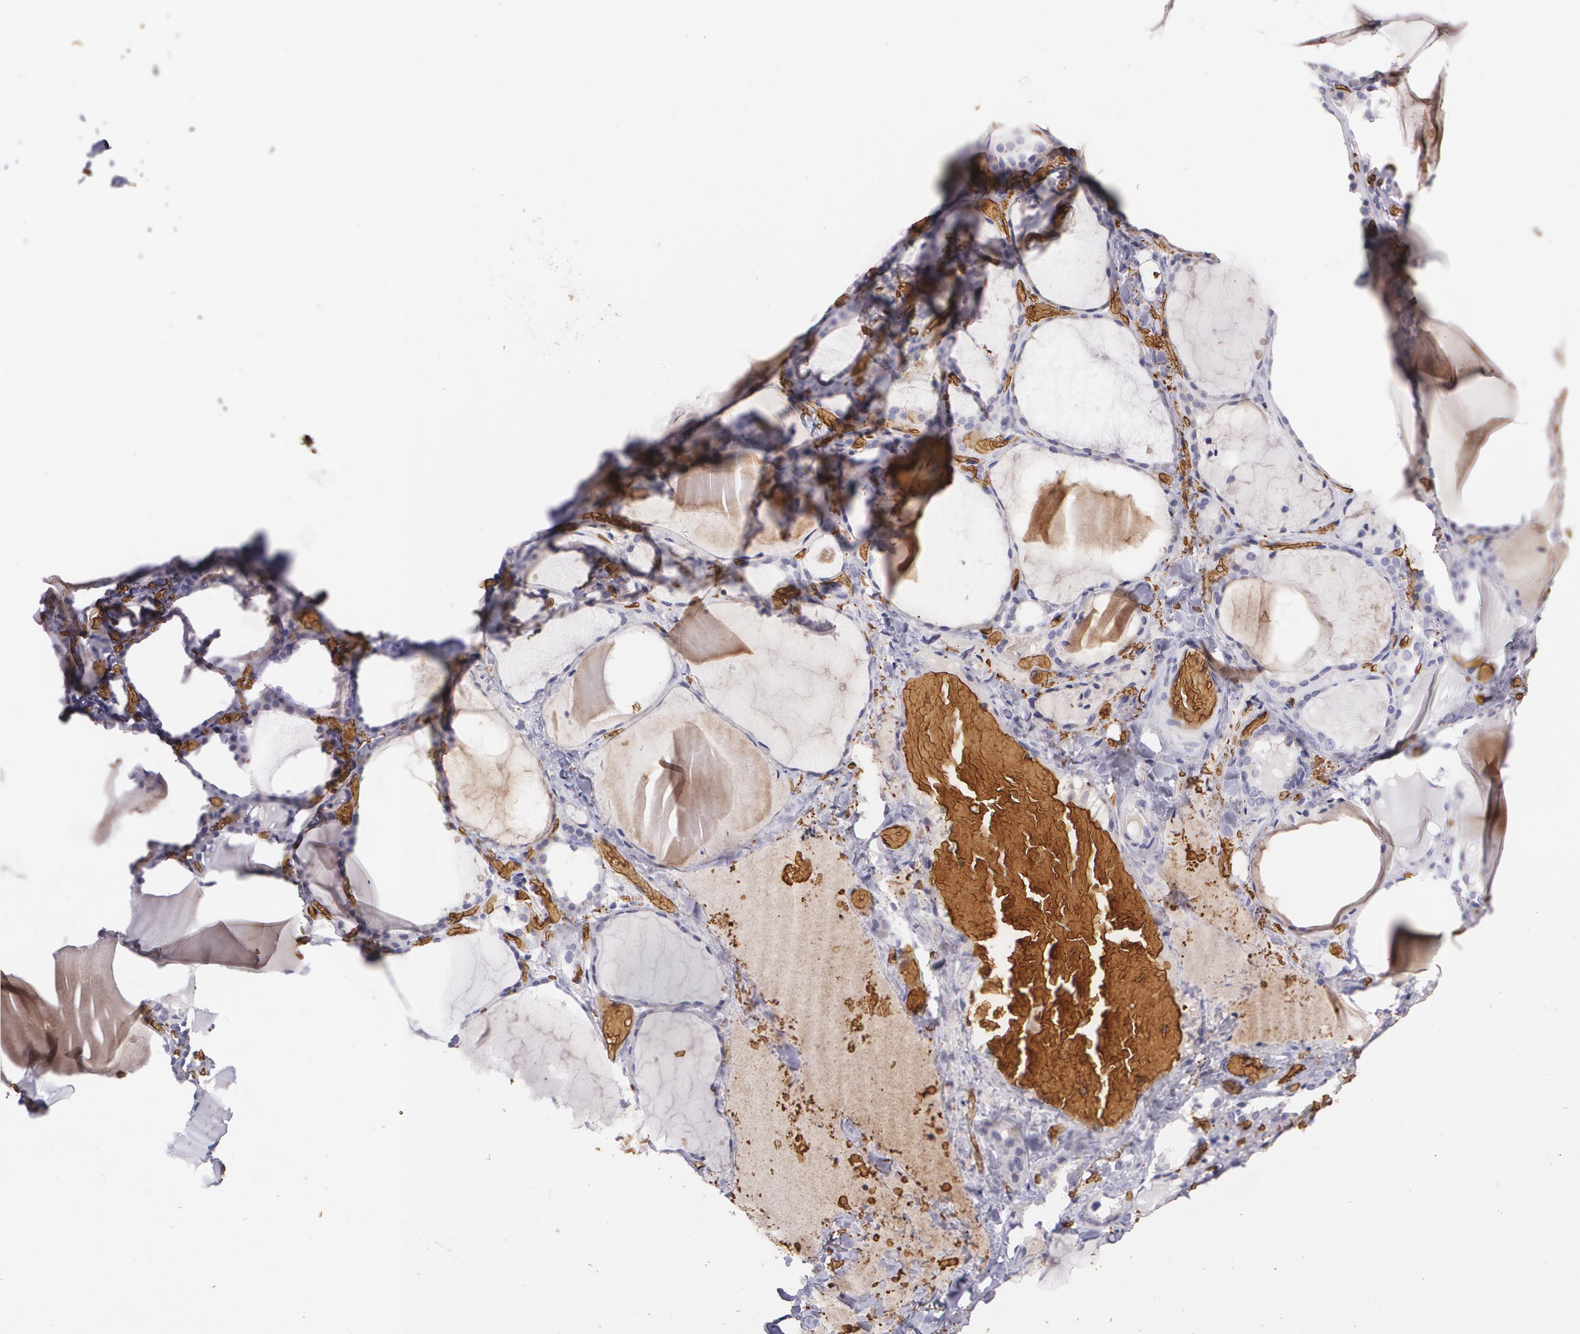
{"staining": {"intensity": "weak", "quantity": "25%-75%", "location": "cytoplasmic/membranous"}, "tissue": "thyroid gland", "cell_type": "Glandular cells", "image_type": "normal", "snomed": [{"axis": "morphology", "description": "Normal tissue, NOS"}, {"axis": "topography", "description": "Thyroid gland"}], "caption": "DAB immunohistochemical staining of benign thyroid gland reveals weak cytoplasmic/membranous protein expression in about 25%-75% of glandular cells.", "gene": "SLC2A1", "patient": {"sex": "female", "age": 22}}